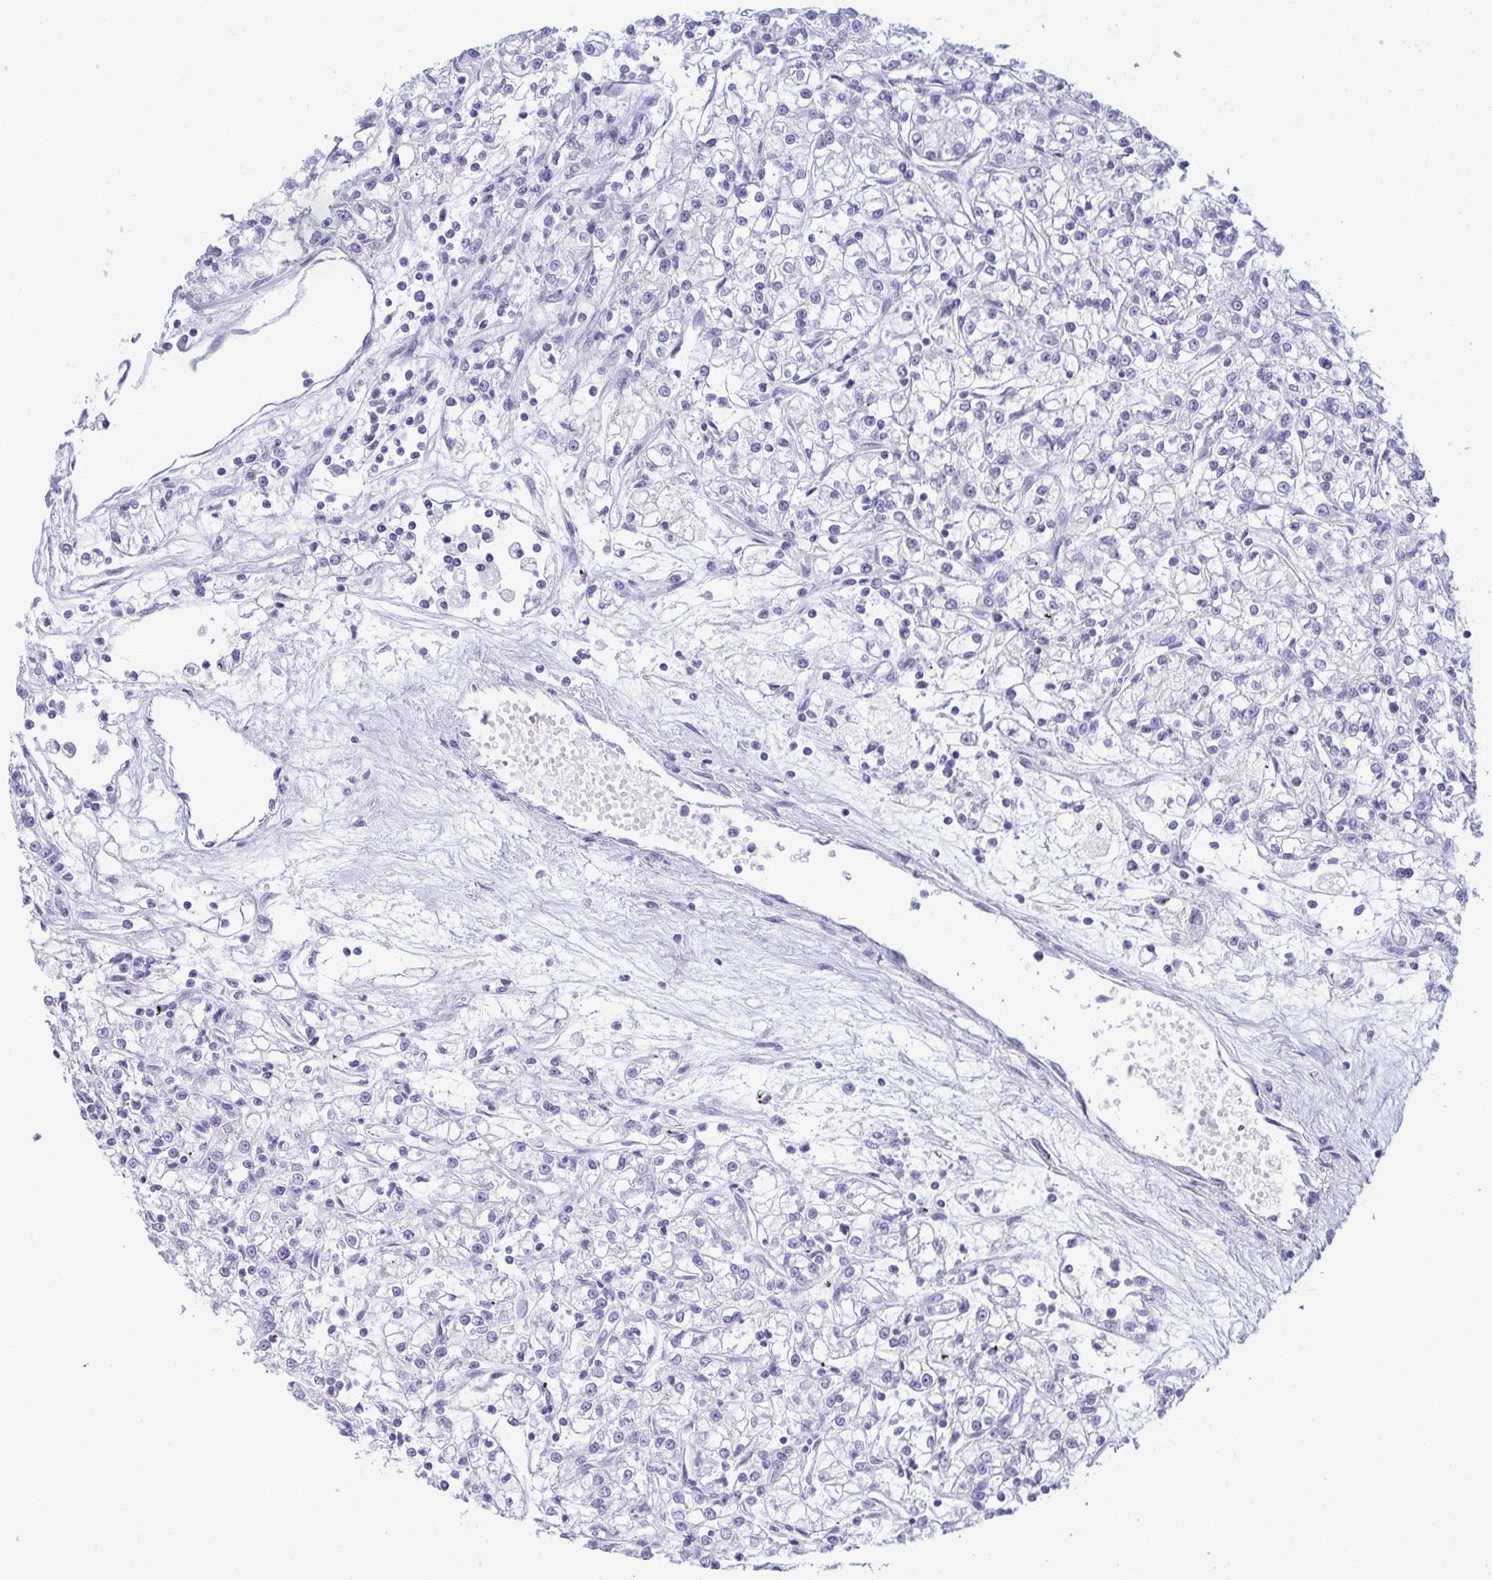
{"staining": {"intensity": "negative", "quantity": "none", "location": "none"}, "tissue": "renal cancer", "cell_type": "Tumor cells", "image_type": "cancer", "snomed": [{"axis": "morphology", "description": "Adenocarcinoma, NOS"}, {"axis": "topography", "description": "Kidney"}], "caption": "This micrograph is of renal cancer stained with IHC to label a protein in brown with the nuclei are counter-stained blue. There is no positivity in tumor cells.", "gene": "ATP4B", "patient": {"sex": "female", "age": 59}}